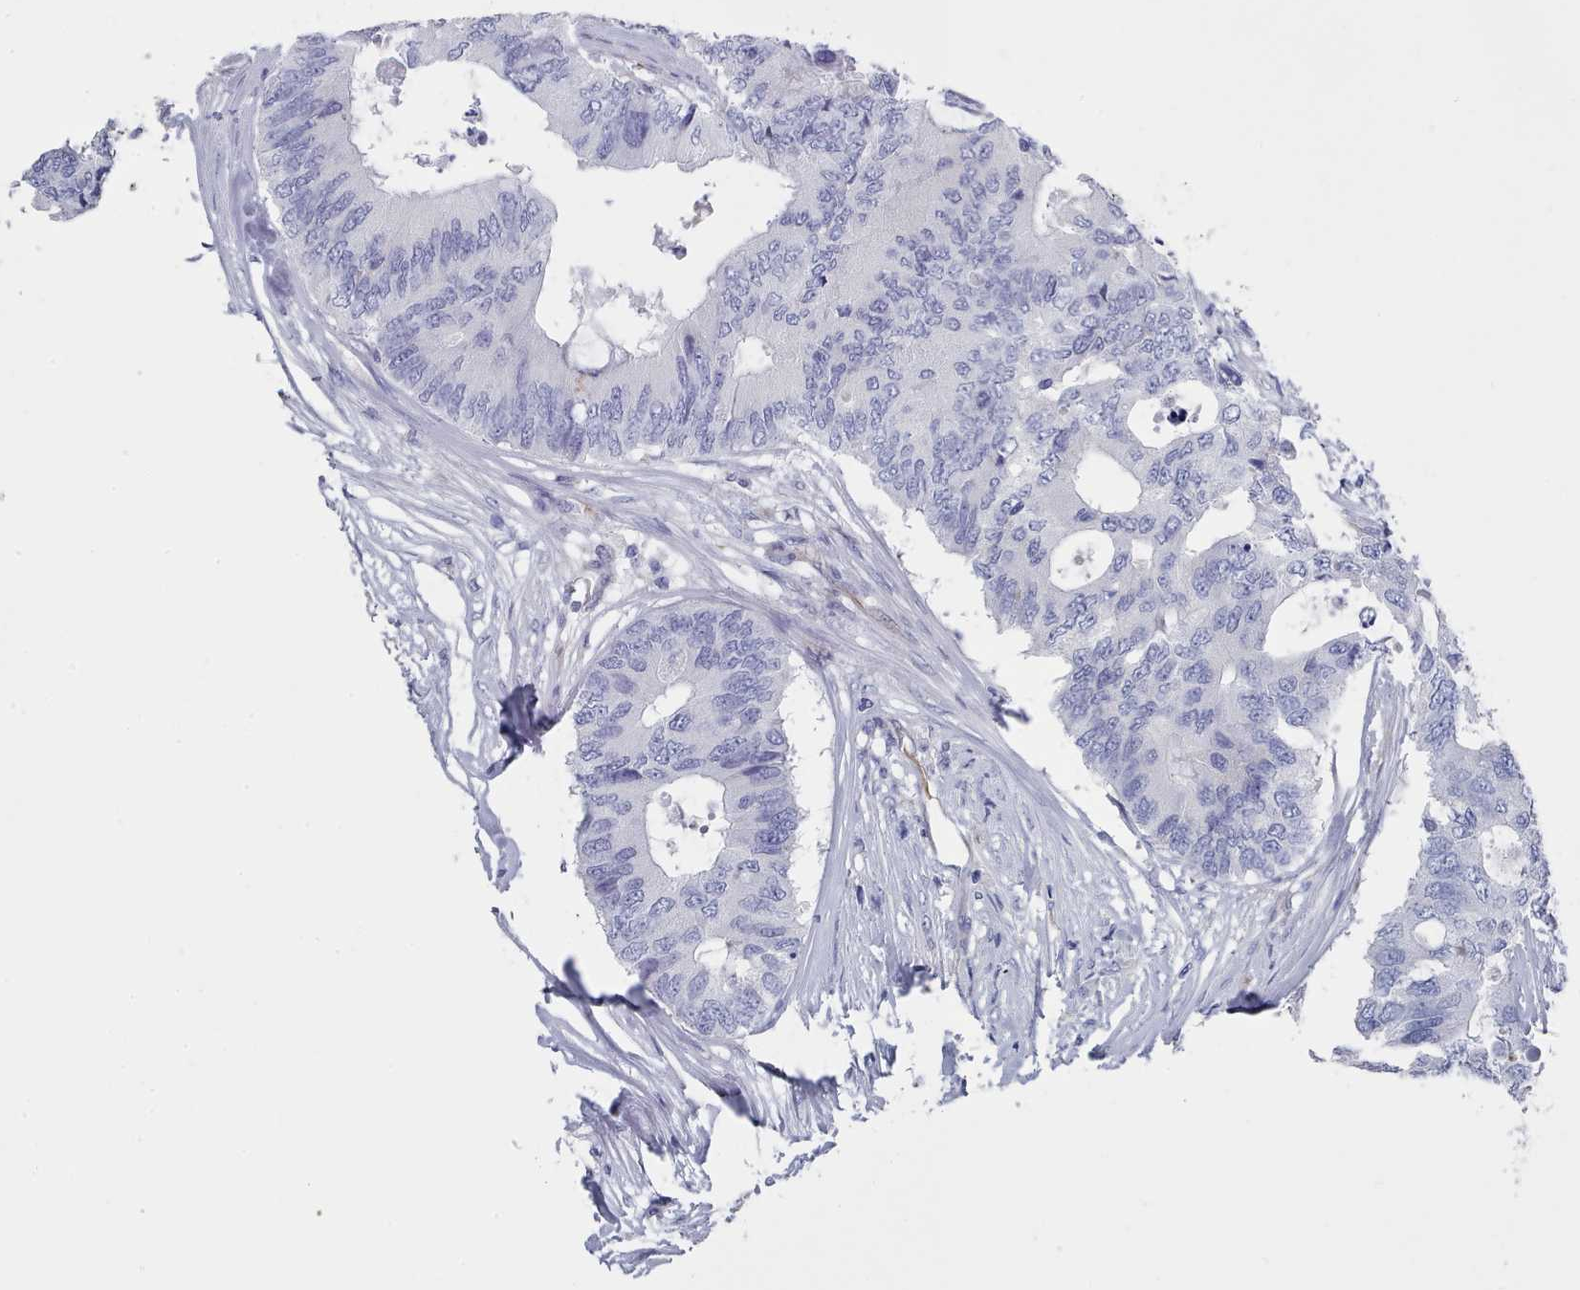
{"staining": {"intensity": "negative", "quantity": "none", "location": "none"}, "tissue": "colorectal cancer", "cell_type": "Tumor cells", "image_type": "cancer", "snomed": [{"axis": "morphology", "description": "Adenocarcinoma, NOS"}, {"axis": "topography", "description": "Colon"}], "caption": "An immunohistochemistry image of colorectal cancer is shown. There is no staining in tumor cells of colorectal cancer.", "gene": "PDE4C", "patient": {"sex": "male", "age": 71}}